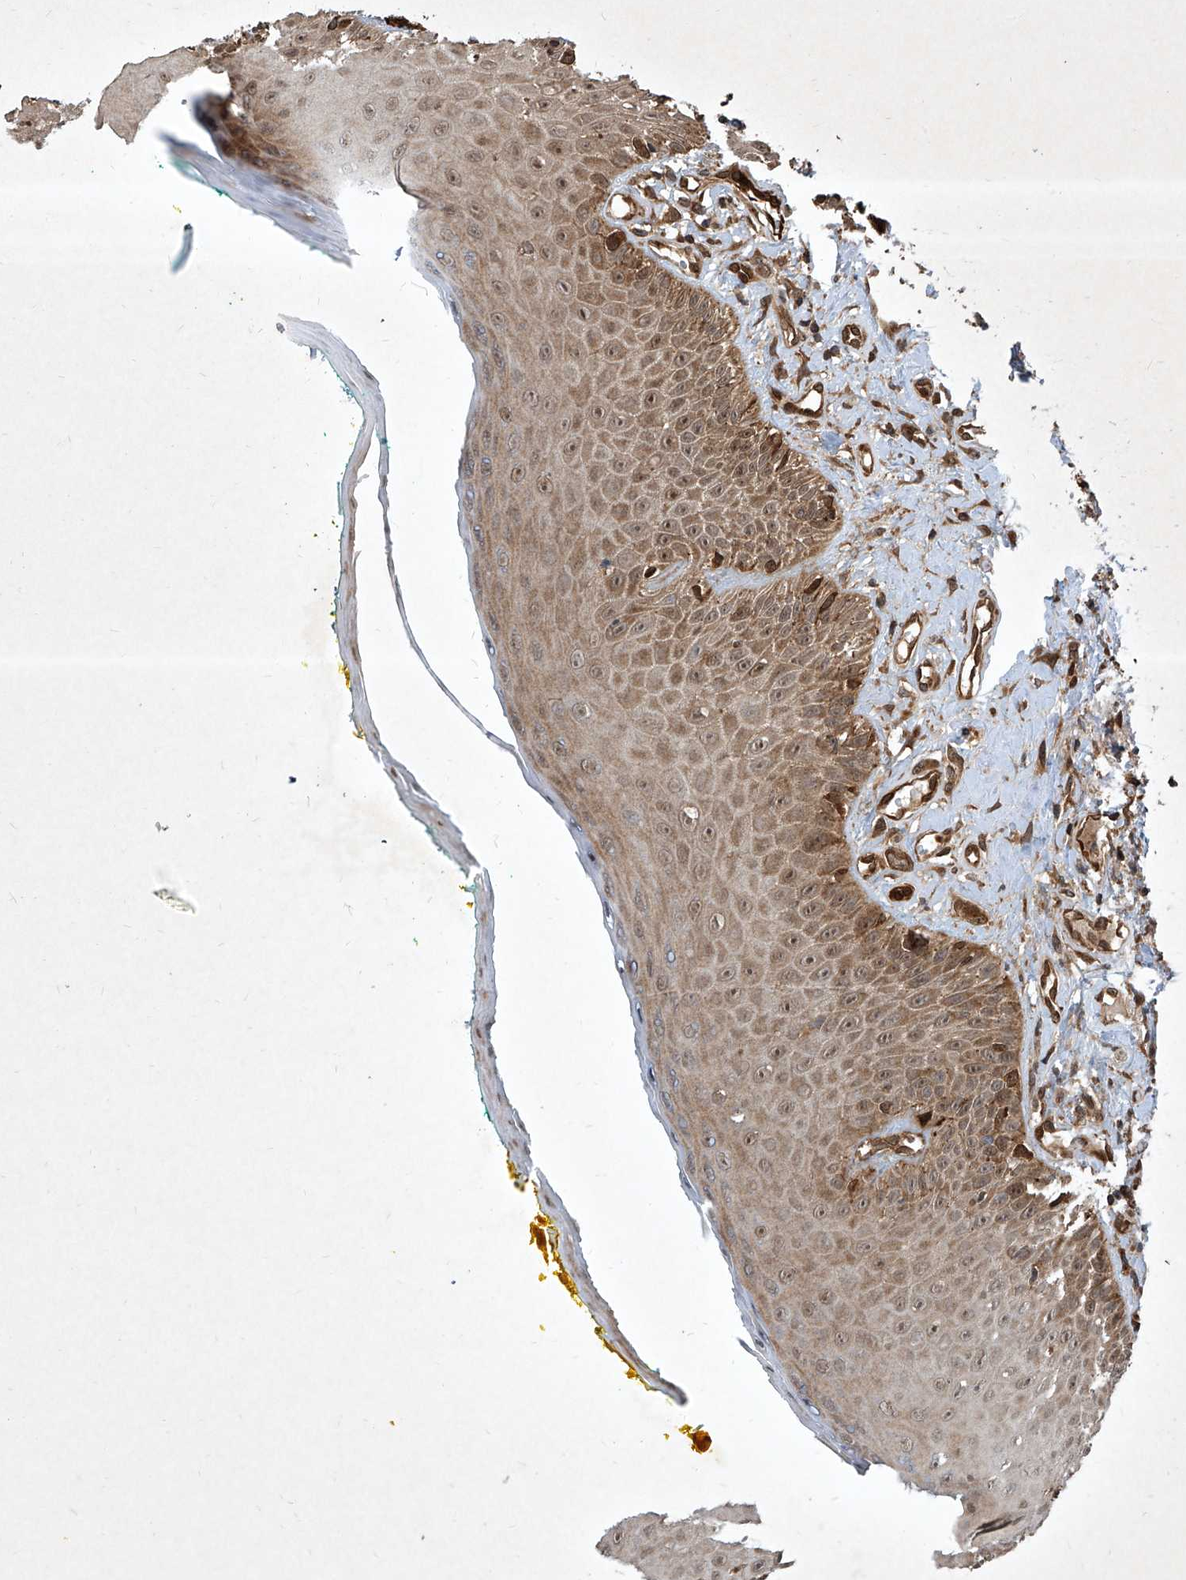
{"staining": {"intensity": "moderate", "quantity": ">75%", "location": "cytoplasmic/membranous,nuclear"}, "tissue": "oral mucosa", "cell_type": "Squamous epithelial cells", "image_type": "normal", "snomed": [{"axis": "morphology", "description": "Normal tissue, NOS"}, {"axis": "topography", "description": "Oral tissue"}], "caption": "Immunohistochemical staining of benign human oral mucosa shows moderate cytoplasmic/membranous,nuclear protein staining in about >75% of squamous epithelial cells.", "gene": "MAGED2", "patient": {"sex": "female", "age": 70}}